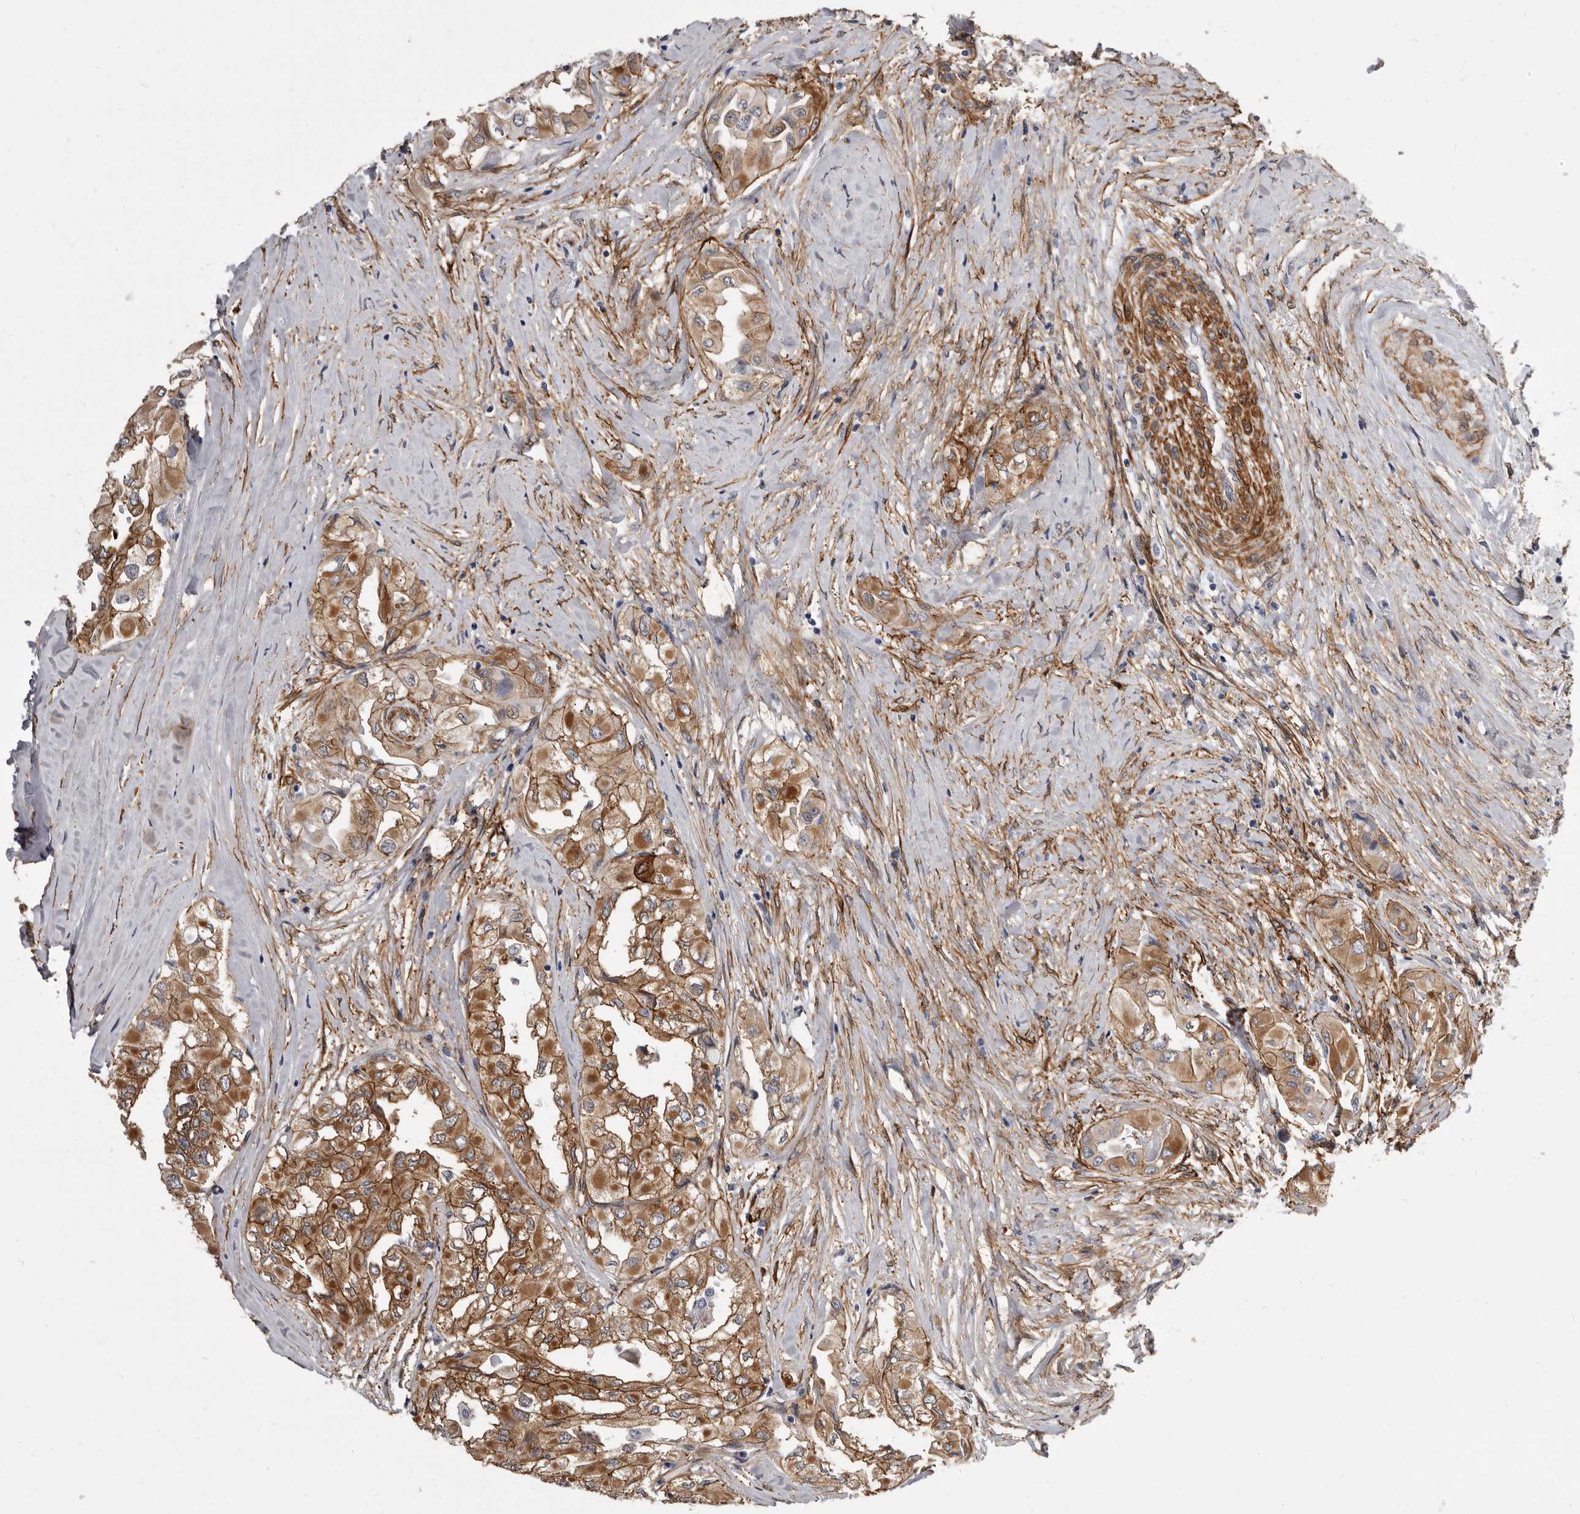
{"staining": {"intensity": "moderate", "quantity": ">75%", "location": "cytoplasmic/membranous"}, "tissue": "thyroid cancer", "cell_type": "Tumor cells", "image_type": "cancer", "snomed": [{"axis": "morphology", "description": "Papillary adenocarcinoma, NOS"}, {"axis": "topography", "description": "Thyroid gland"}], "caption": "There is medium levels of moderate cytoplasmic/membranous expression in tumor cells of thyroid cancer, as demonstrated by immunohistochemical staining (brown color).", "gene": "ENAH", "patient": {"sex": "female", "age": 59}}